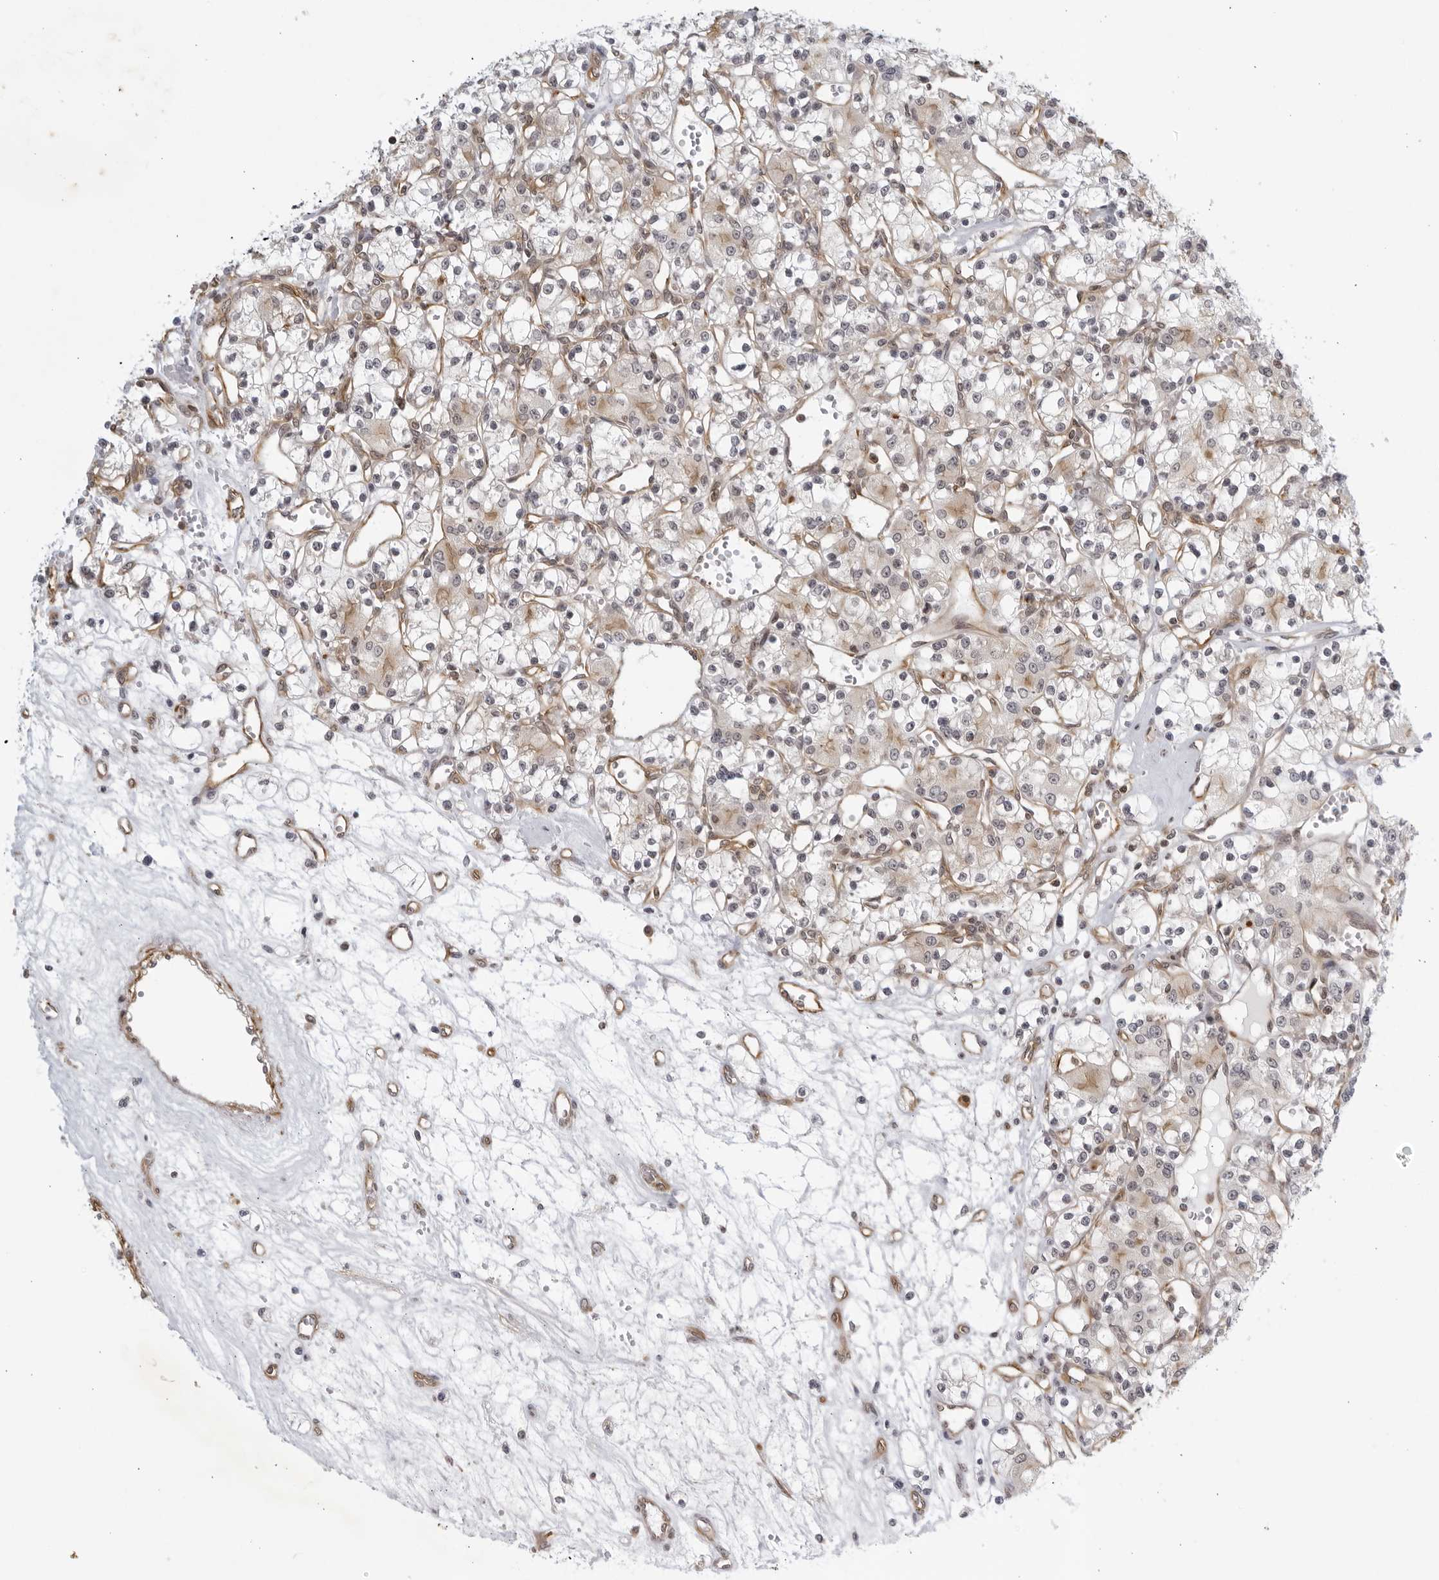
{"staining": {"intensity": "negative", "quantity": "none", "location": "none"}, "tissue": "renal cancer", "cell_type": "Tumor cells", "image_type": "cancer", "snomed": [{"axis": "morphology", "description": "Adenocarcinoma, NOS"}, {"axis": "topography", "description": "Kidney"}], "caption": "The immunohistochemistry image has no significant positivity in tumor cells of renal adenocarcinoma tissue.", "gene": "SERTAD4", "patient": {"sex": "female", "age": 59}}